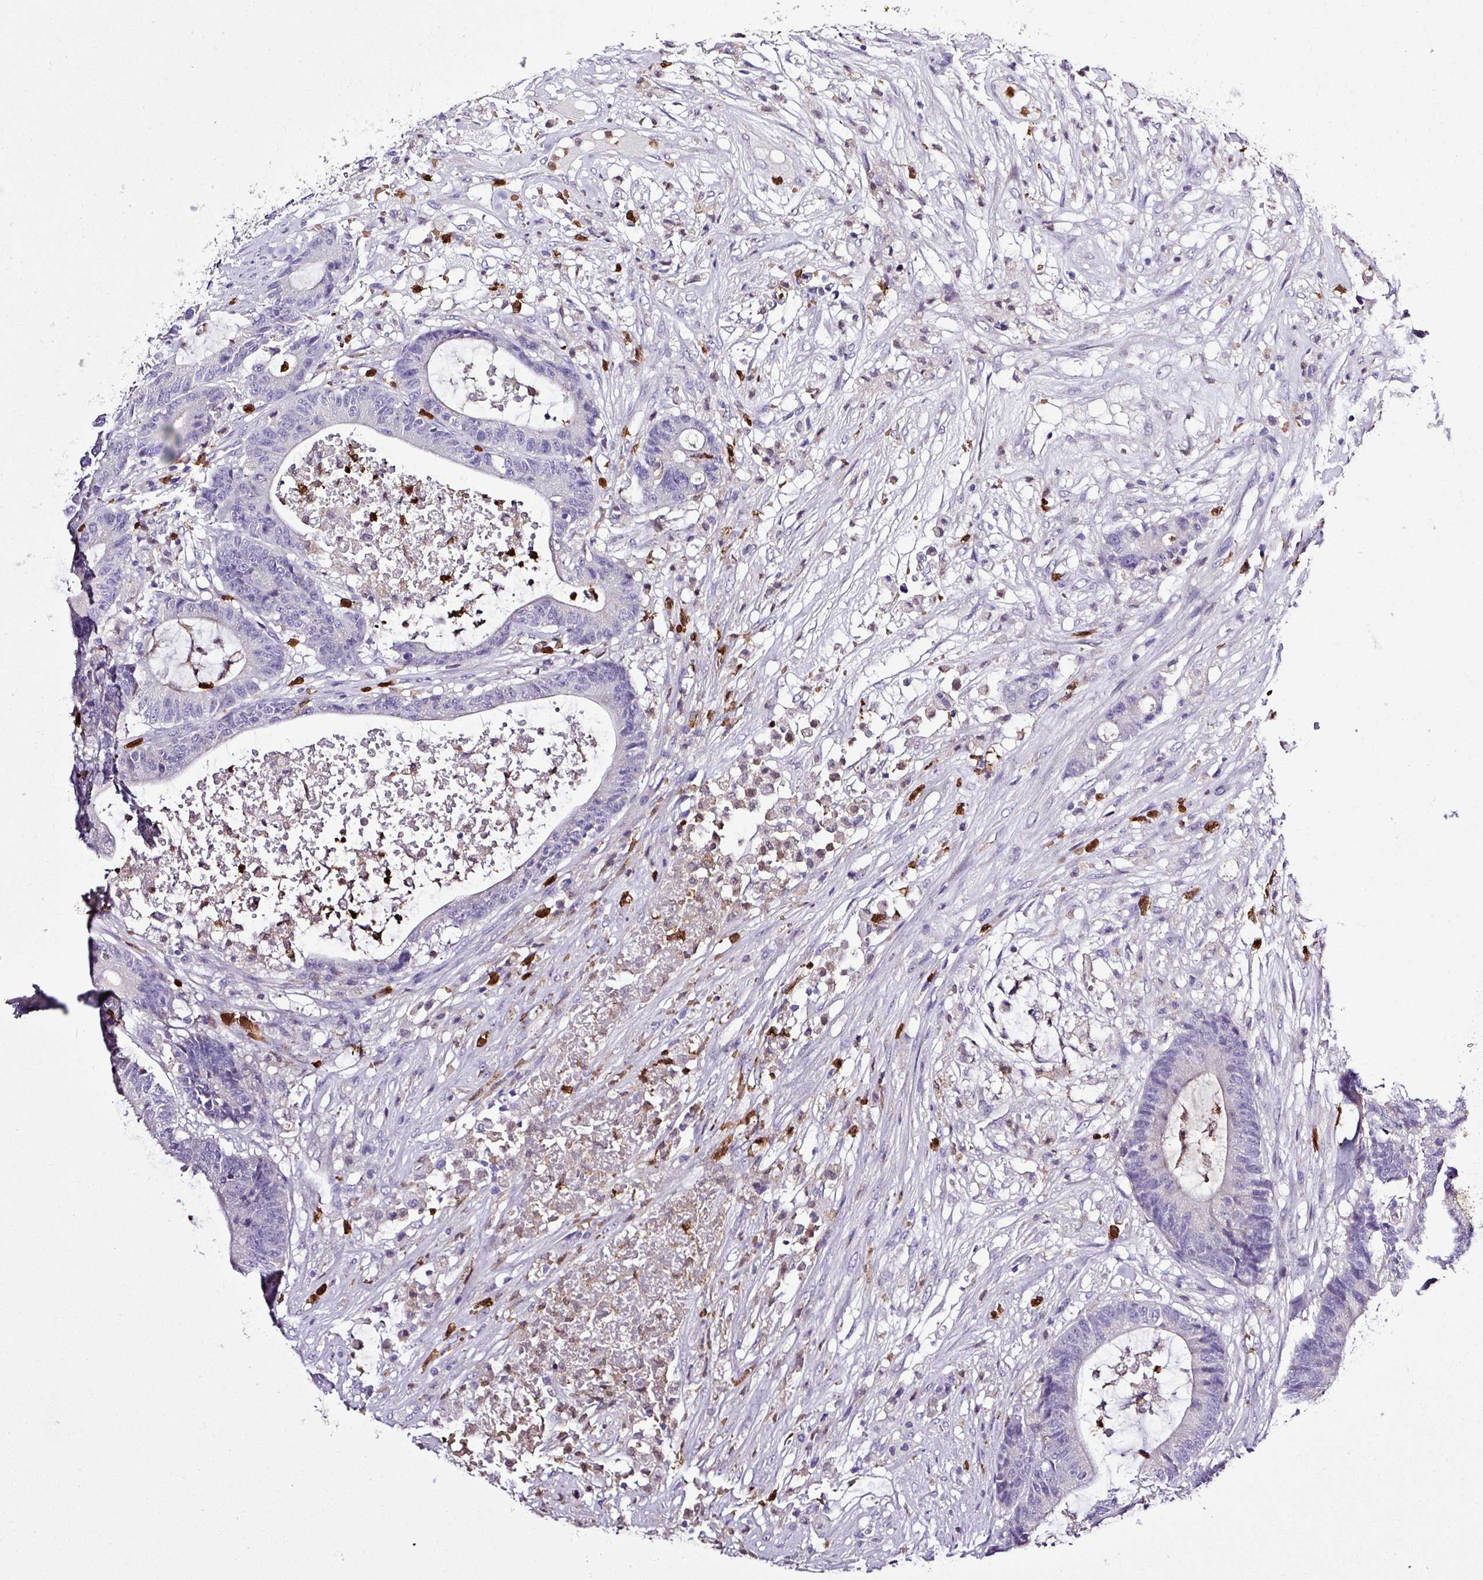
{"staining": {"intensity": "negative", "quantity": "none", "location": "none"}, "tissue": "colorectal cancer", "cell_type": "Tumor cells", "image_type": "cancer", "snomed": [{"axis": "morphology", "description": "Adenocarcinoma, NOS"}, {"axis": "topography", "description": "Colon"}], "caption": "This micrograph is of adenocarcinoma (colorectal) stained with IHC to label a protein in brown with the nuclei are counter-stained blue. There is no staining in tumor cells.", "gene": "MGAT4B", "patient": {"sex": "female", "age": 84}}